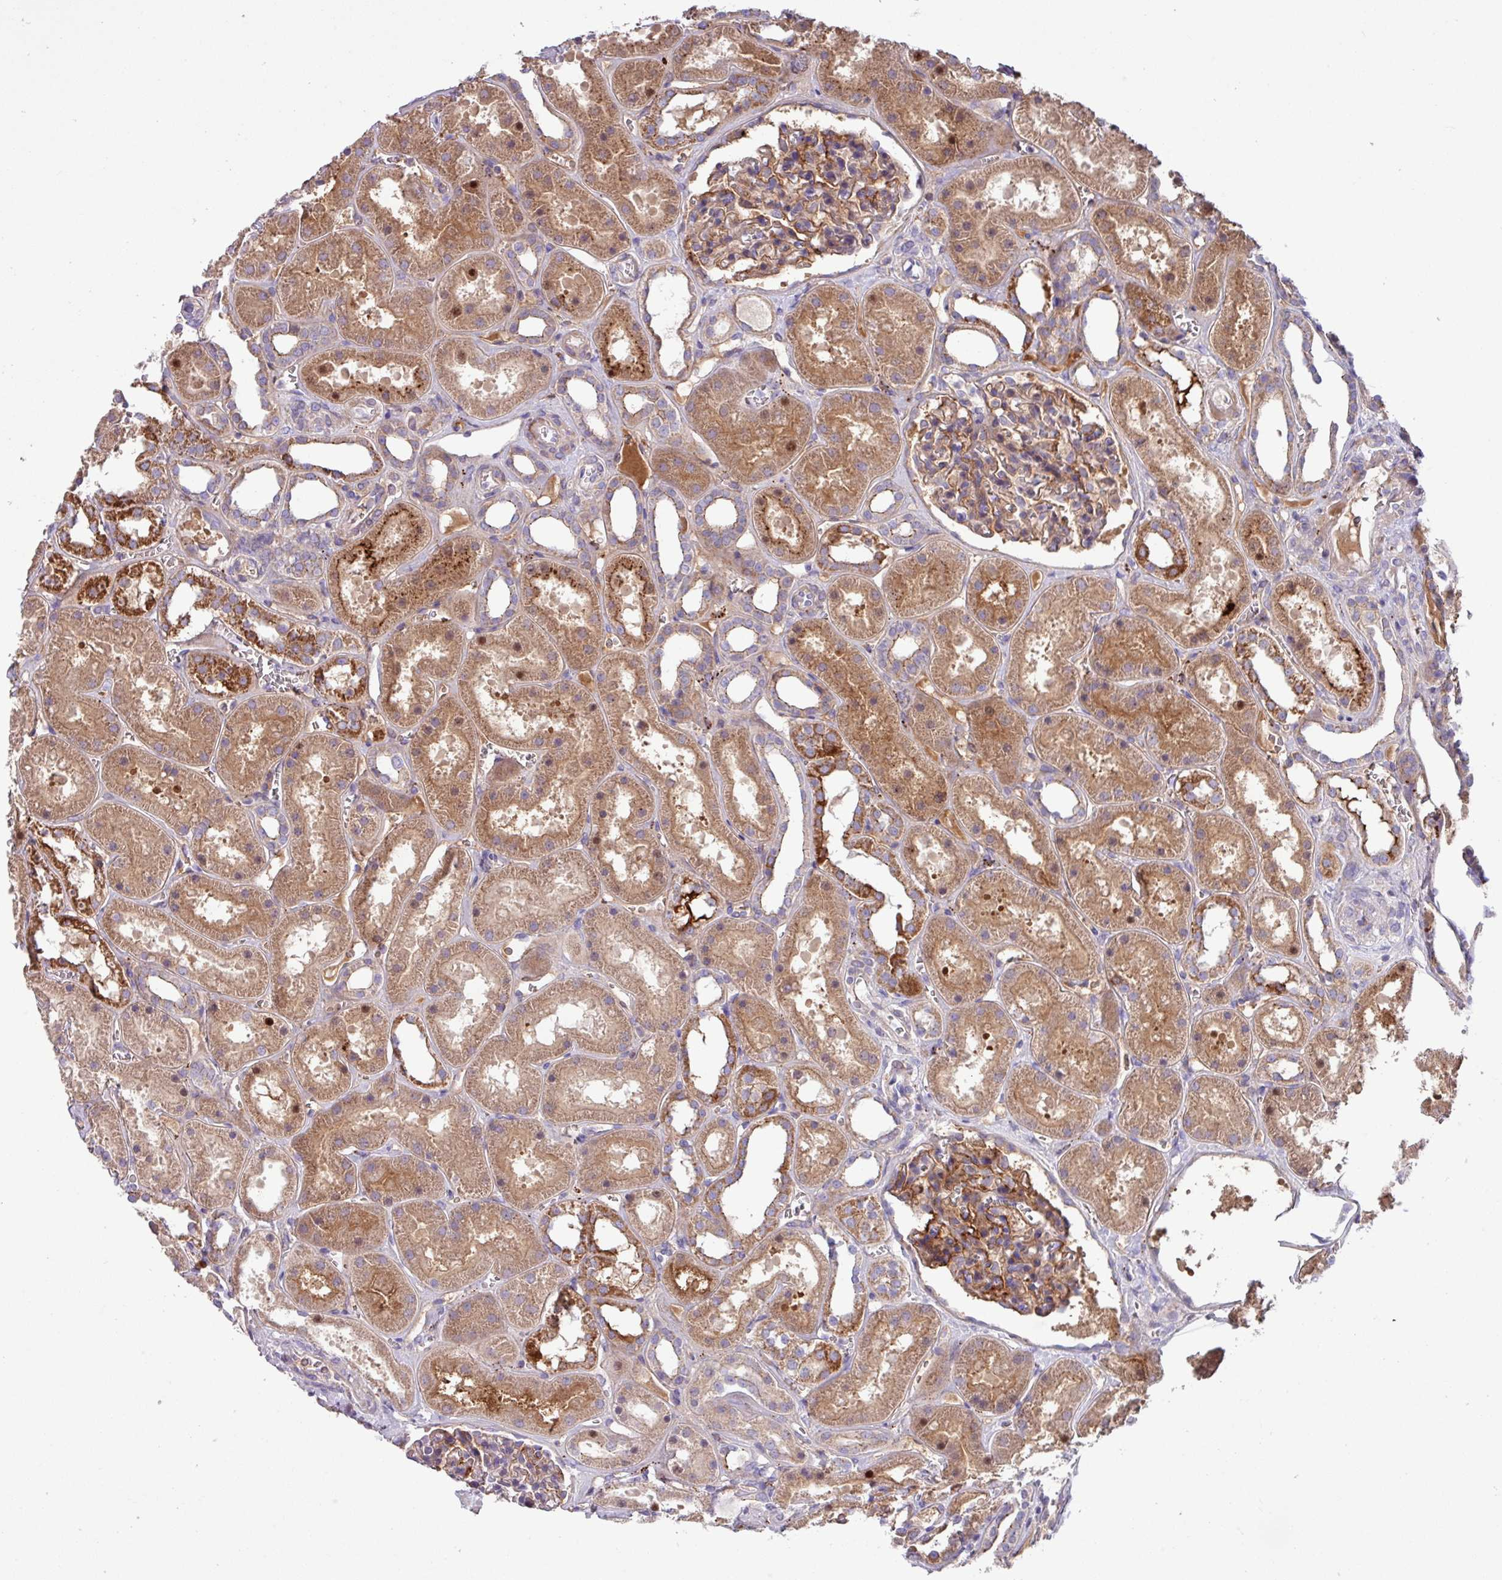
{"staining": {"intensity": "weak", "quantity": "<25%", "location": "cytoplasmic/membranous"}, "tissue": "kidney", "cell_type": "Cells in glomeruli", "image_type": "normal", "snomed": [{"axis": "morphology", "description": "Normal tissue, NOS"}, {"axis": "topography", "description": "Kidney"}], "caption": "High power microscopy micrograph of an IHC histopathology image of unremarkable kidney, revealing no significant positivity in cells in glomeruli.", "gene": "IQCJ", "patient": {"sex": "female", "age": 41}}